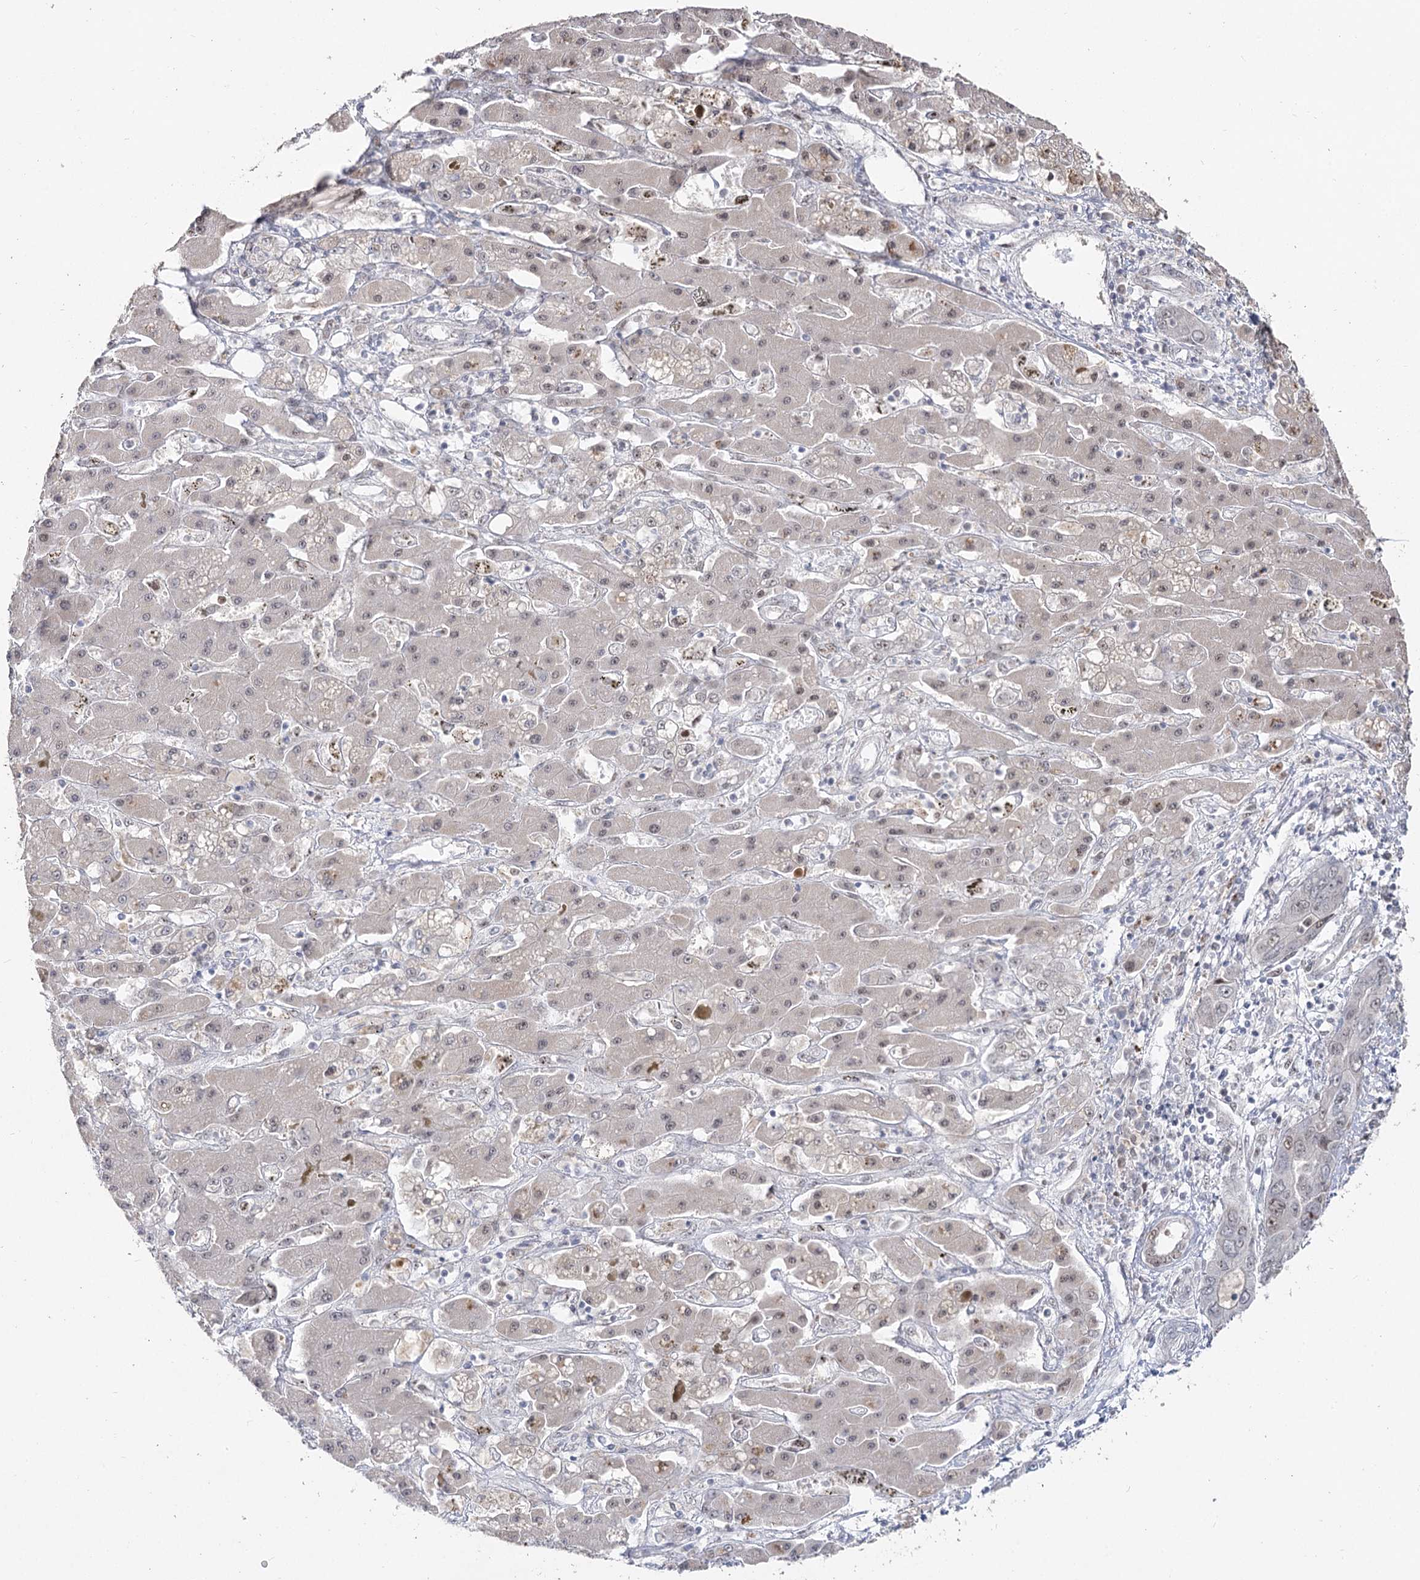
{"staining": {"intensity": "negative", "quantity": "none", "location": "none"}, "tissue": "liver cancer", "cell_type": "Tumor cells", "image_type": "cancer", "snomed": [{"axis": "morphology", "description": "Cholangiocarcinoma"}, {"axis": "topography", "description": "Liver"}], "caption": "Liver cancer (cholangiocarcinoma) was stained to show a protein in brown. There is no significant expression in tumor cells. Nuclei are stained in blue.", "gene": "RUFY4", "patient": {"sex": "male", "age": 67}}